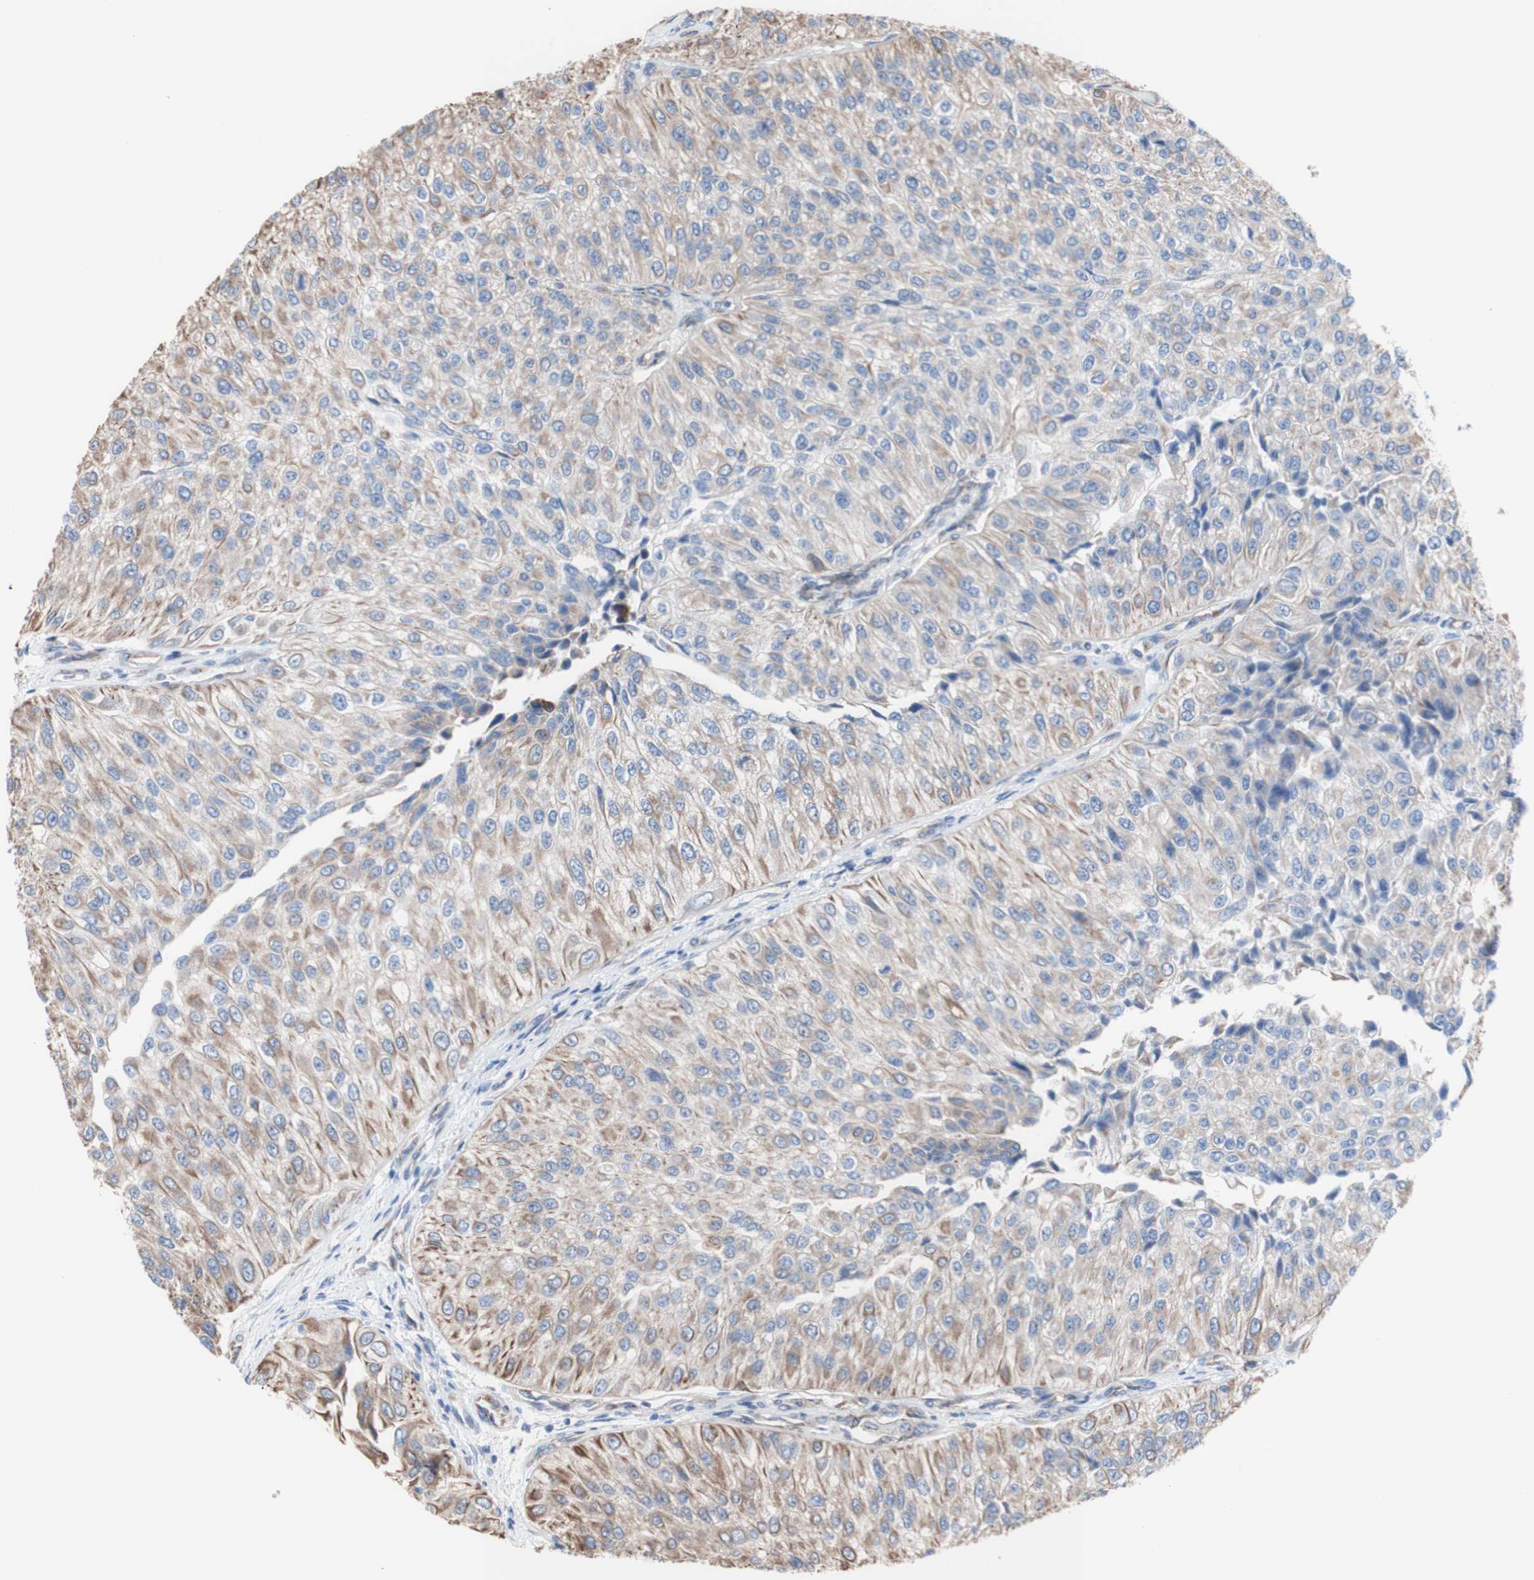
{"staining": {"intensity": "moderate", "quantity": ">75%", "location": "cytoplasmic/membranous"}, "tissue": "urothelial cancer", "cell_type": "Tumor cells", "image_type": "cancer", "snomed": [{"axis": "morphology", "description": "Urothelial carcinoma, High grade"}, {"axis": "topography", "description": "Kidney"}, {"axis": "topography", "description": "Urinary bladder"}], "caption": "Immunohistochemical staining of high-grade urothelial carcinoma exhibits medium levels of moderate cytoplasmic/membranous expression in approximately >75% of tumor cells.", "gene": "LRIG3", "patient": {"sex": "male", "age": 77}}